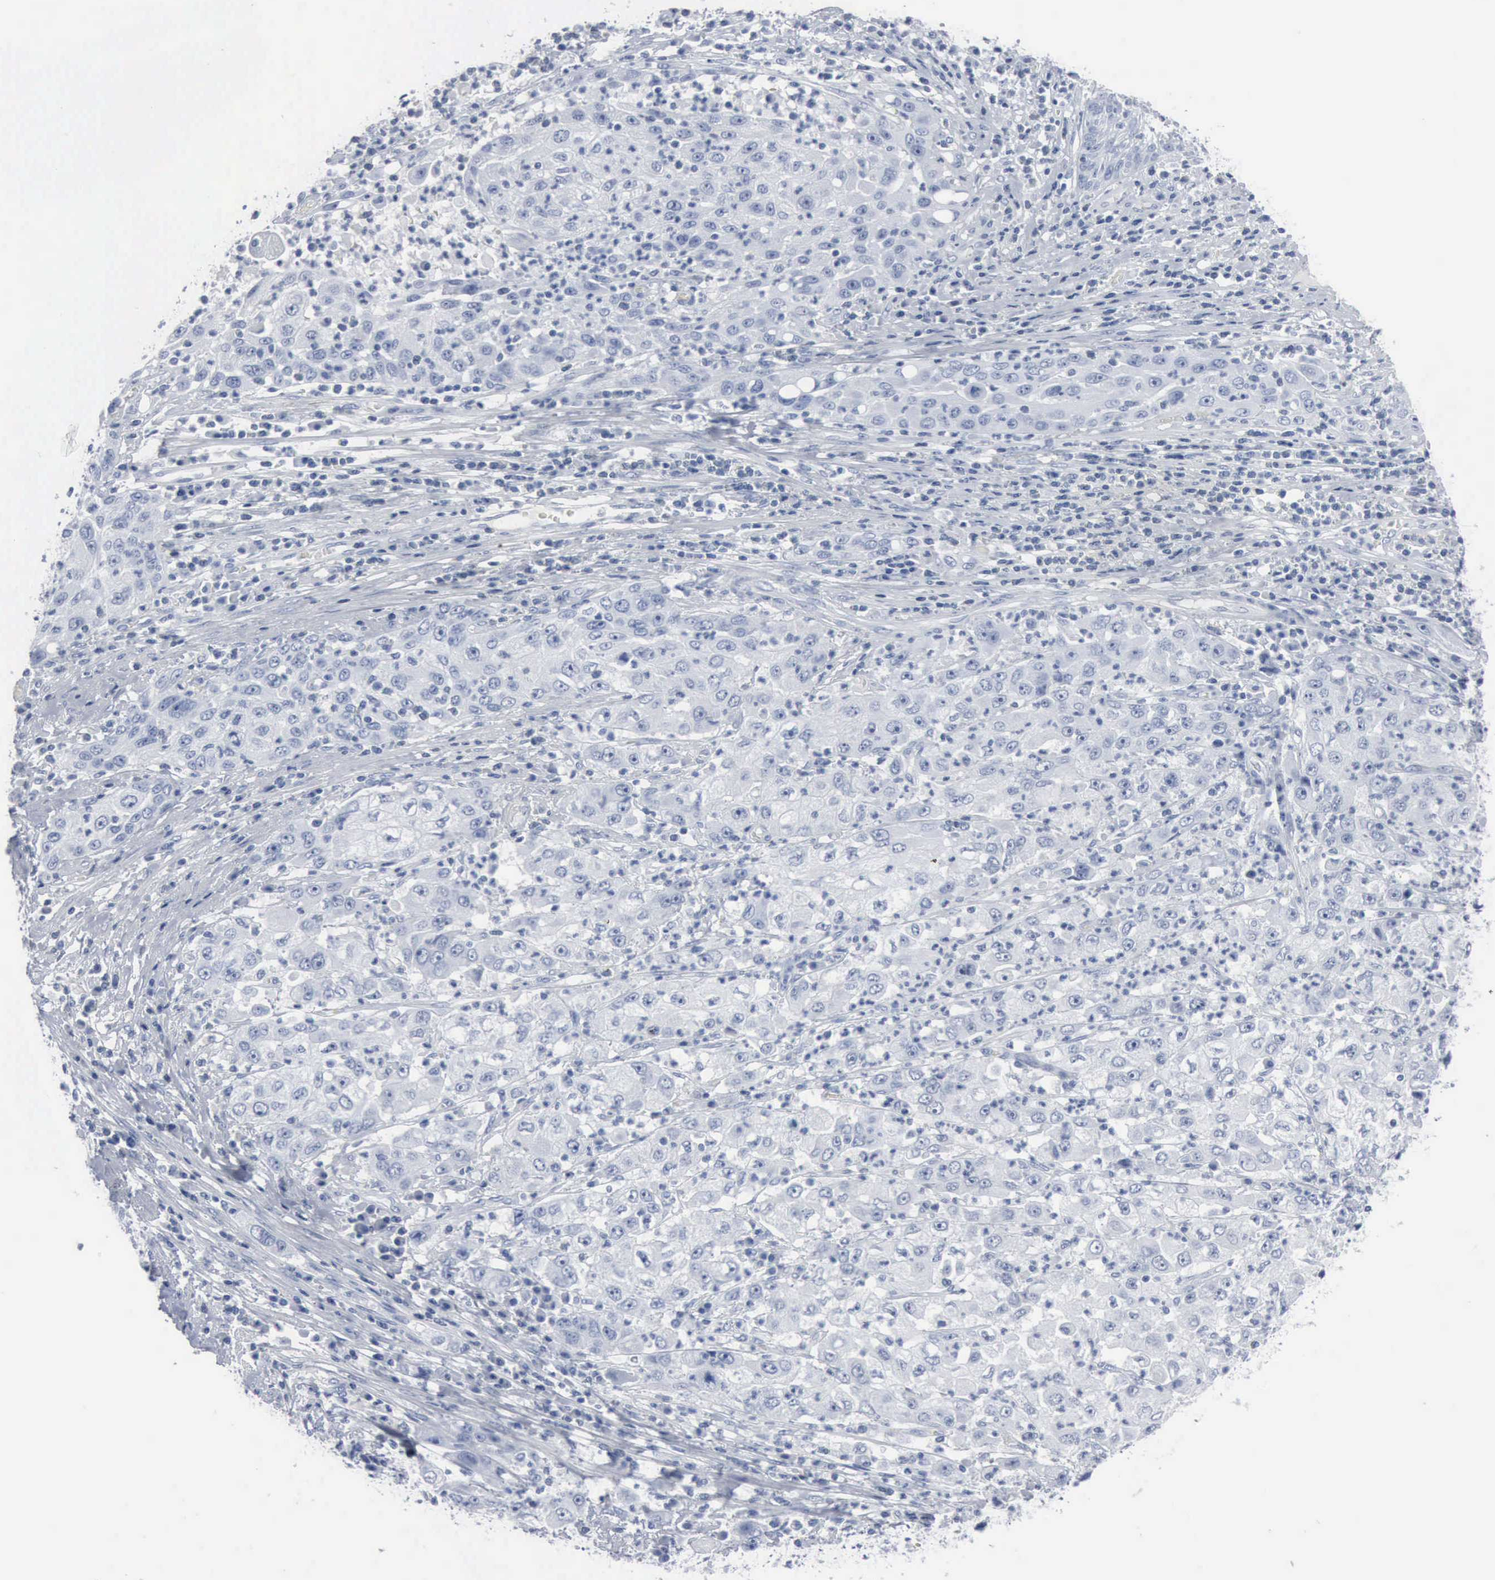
{"staining": {"intensity": "negative", "quantity": "none", "location": "none"}, "tissue": "cervical cancer", "cell_type": "Tumor cells", "image_type": "cancer", "snomed": [{"axis": "morphology", "description": "Squamous cell carcinoma, NOS"}, {"axis": "topography", "description": "Cervix"}], "caption": "Tumor cells show no significant protein expression in squamous cell carcinoma (cervical). The staining is performed using DAB brown chromogen with nuclei counter-stained in using hematoxylin.", "gene": "DMD", "patient": {"sex": "female", "age": 36}}